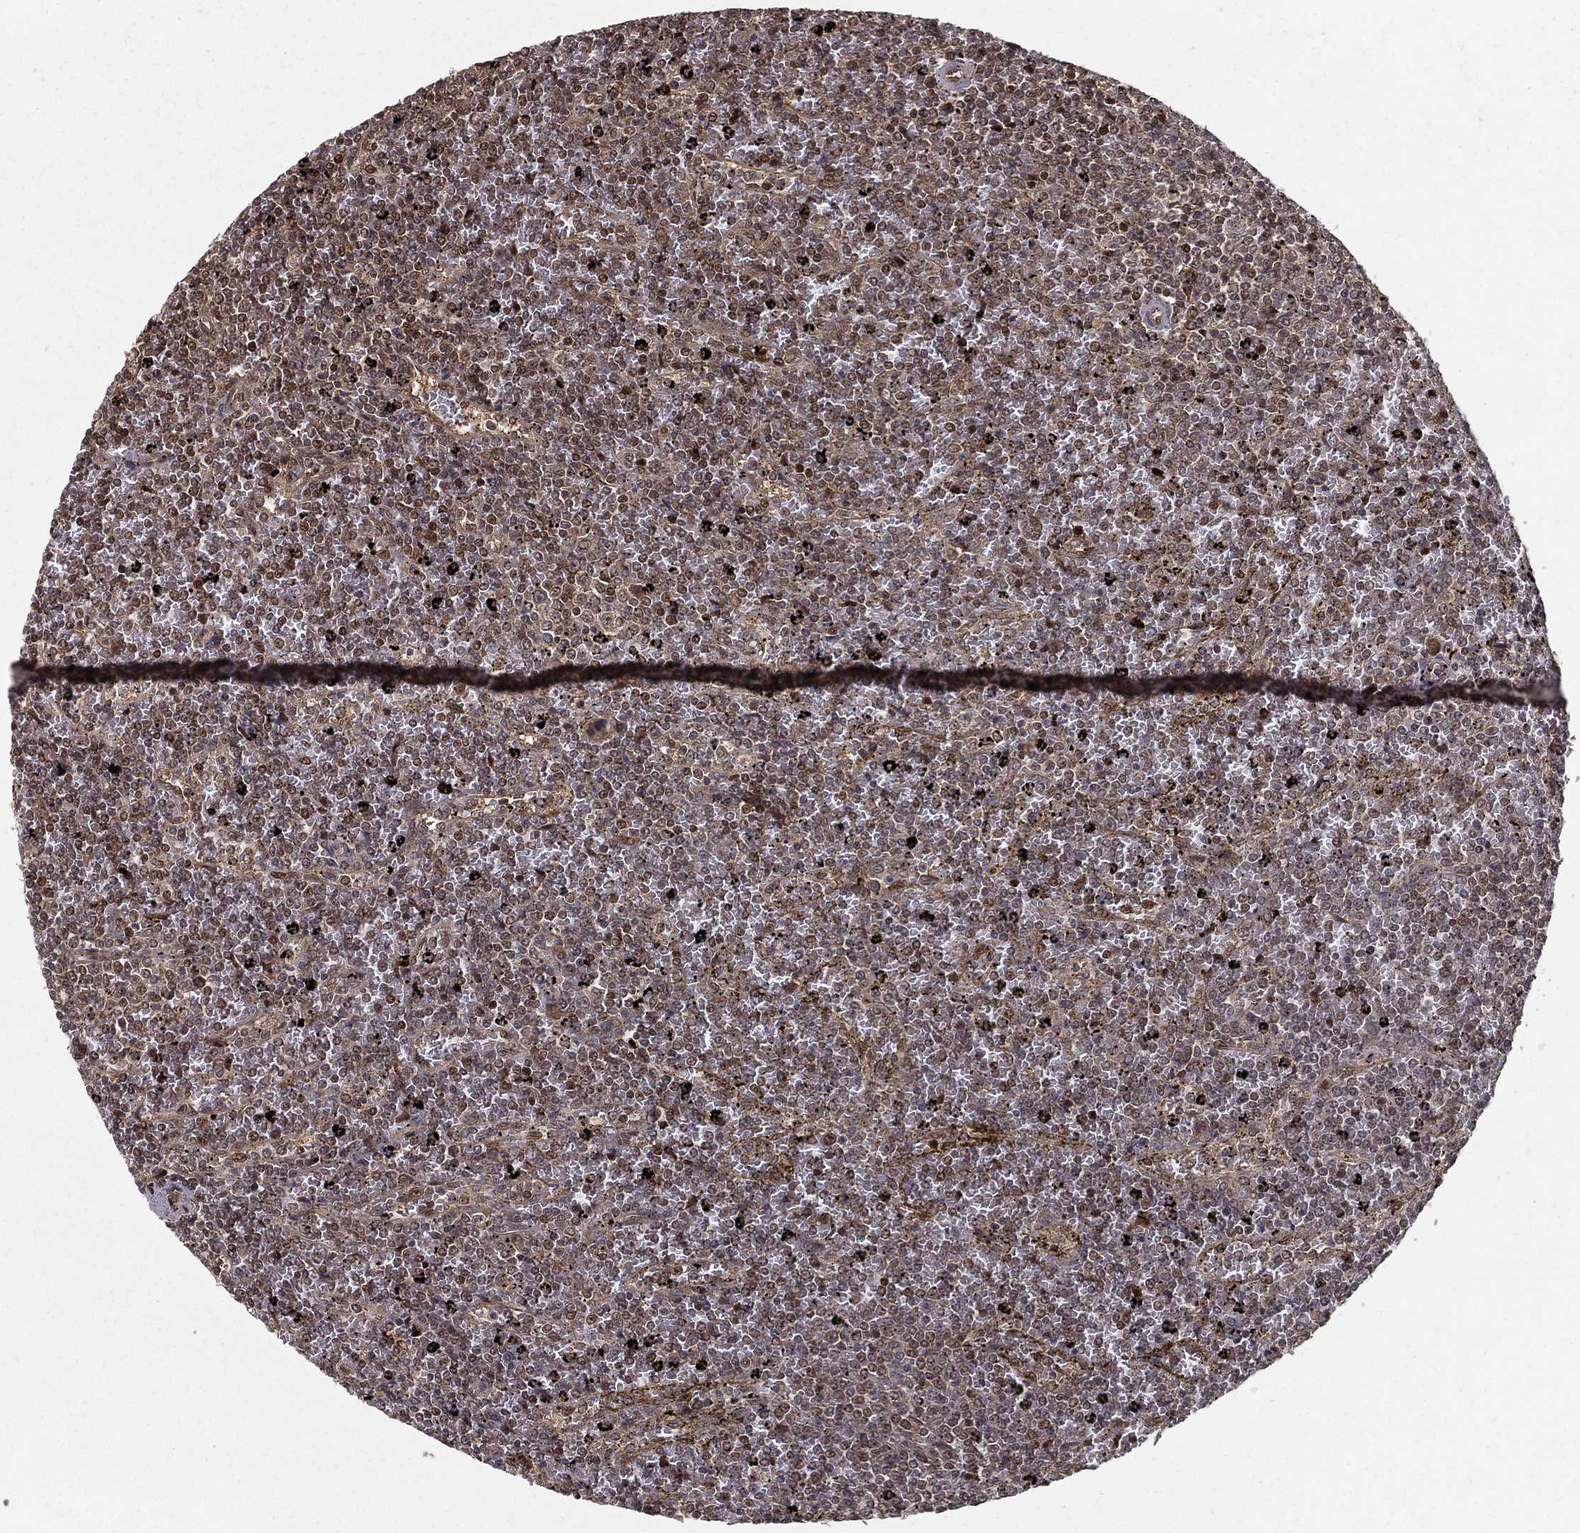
{"staining": {"intensity": "moderate", "quantity": "<25%", "location": "nuclear"}, "tissue": "lymphoma", "cell_type": "Tumor cells", "image_type": "cancer", "snomed": [{"axis": "morphology", "description": "Malignant lymphoma, non-Hodgkin's type, Low grade"}, {"axis": "topography", "description": "Spleen"}], "caption": "Tumor cells display low levels of moderate nuclear positivity in approximately <25% of cells in lymphoma. Nuclei are stained in blue.", "gene": "SLC6A6", "patient": {"sex": "female", "age": 77}}